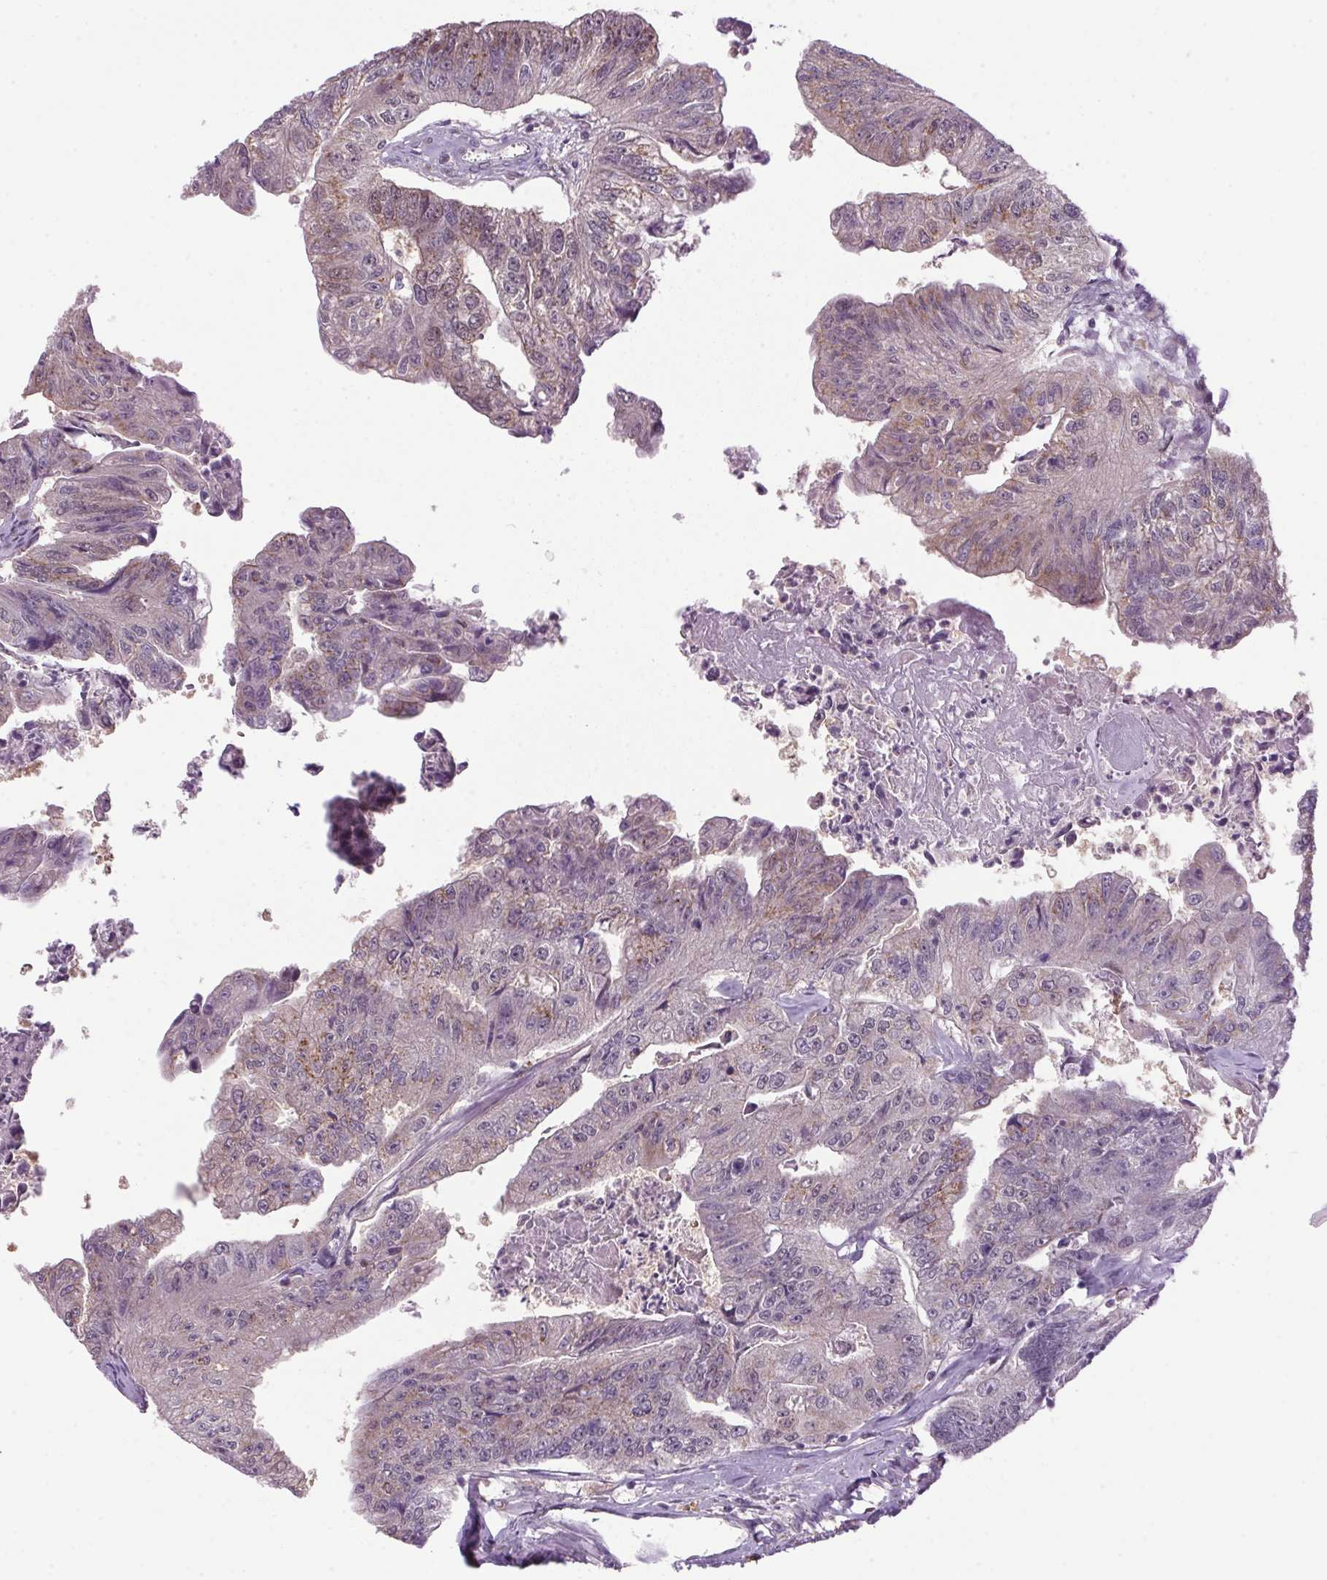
{"staining": {"intensity": "weak", "quantity": "25%-75%", "location": "cytoplasmic/membranous"}, "tissue": "colorectal cancer", "cell_type": "Tumor cells", "image_type": "cancer", "snomed": [{"axis": "morphology", "description": "Adenocarcinoma, NOS"}, {"axis": "topography", "description": "Colon"}], "caption": "Colorectal adenocarcinoma stained with a protein marker reveals weak staining in tumor cells.", "gene": "AKR1E2", "patient": {"sex": "female", "age": 67}}